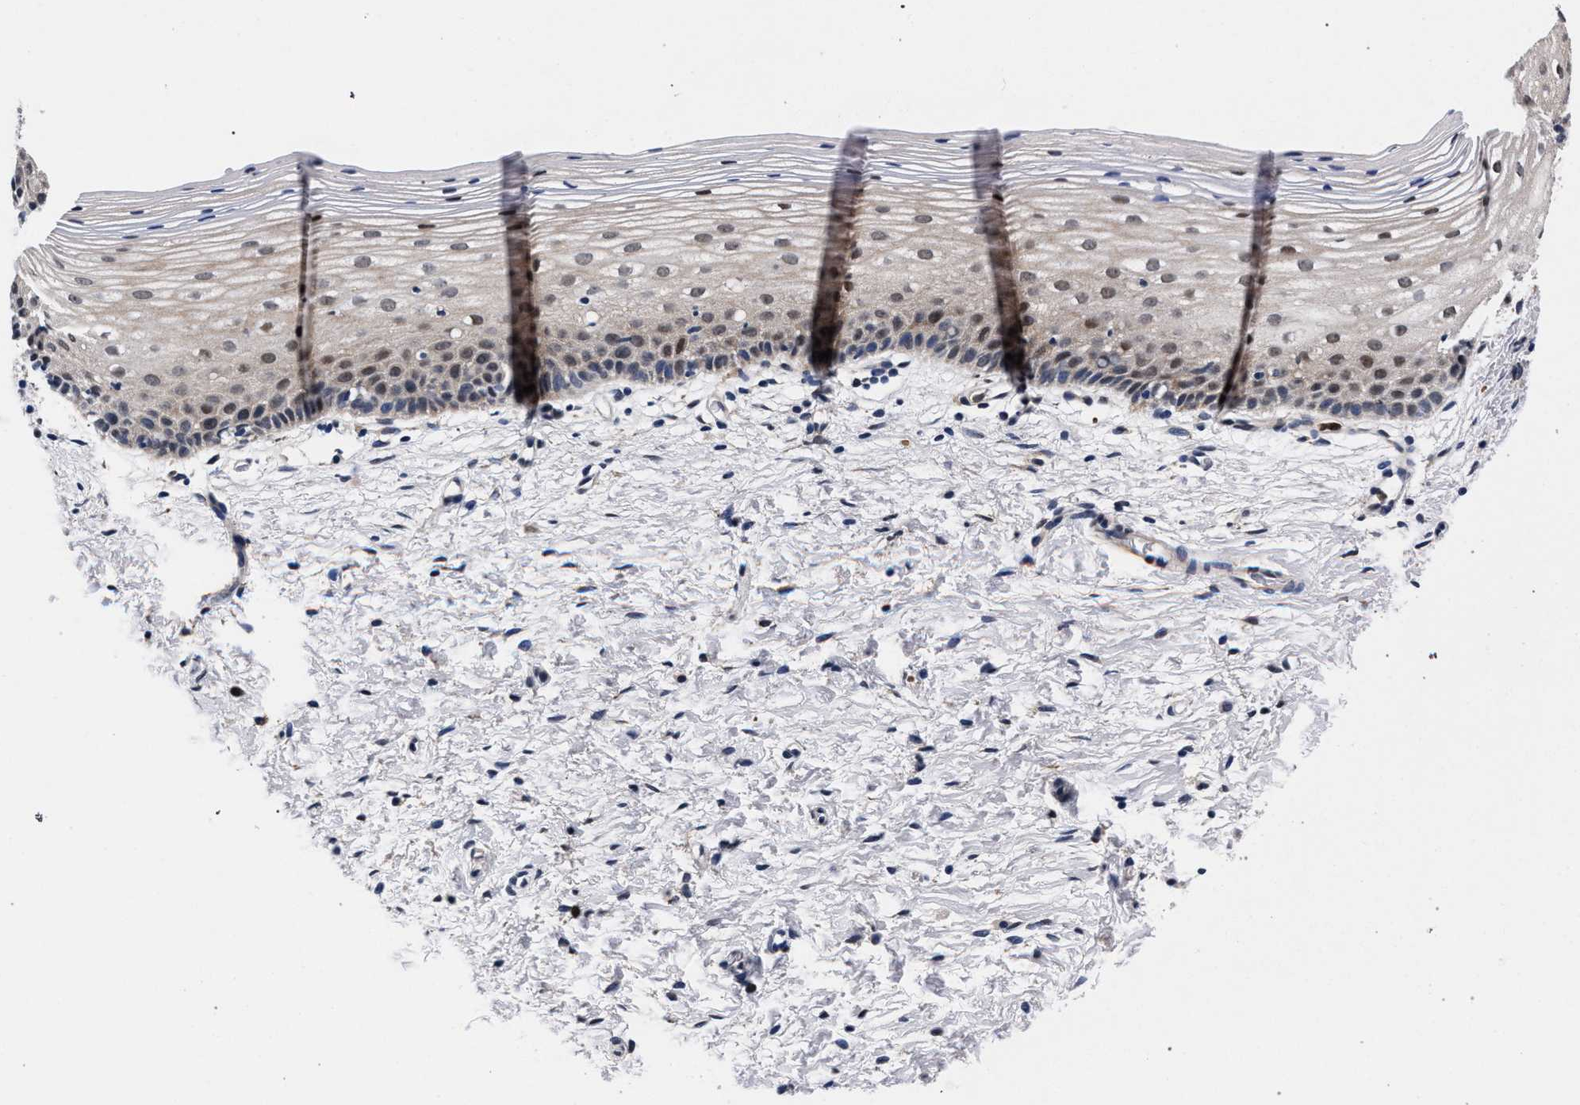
{"staining": {"intensity": "weak", "quantity": "25%-75%", "location": "cytoplasmic/membranous"}, "tissue": "cervix", "cell_type": "Glandular cells", "image_type": "normal", "snomed": [{"axis": "morphology", "description": "Normal tissue, NOS"}, {"axis": "topography", "description": "Cervix"}], "caption": "This photomicrograph demonstrates unremarkable cervix stained with immunohistochemistry (IHC) to label a protein in brown. The cytoplasmic/membranous of glandular cells show weak positivity for the protein. Nuclei are counter-stained blue.", "gene": "ZNF462", "patient": {"sex": "female", "age": 72}}